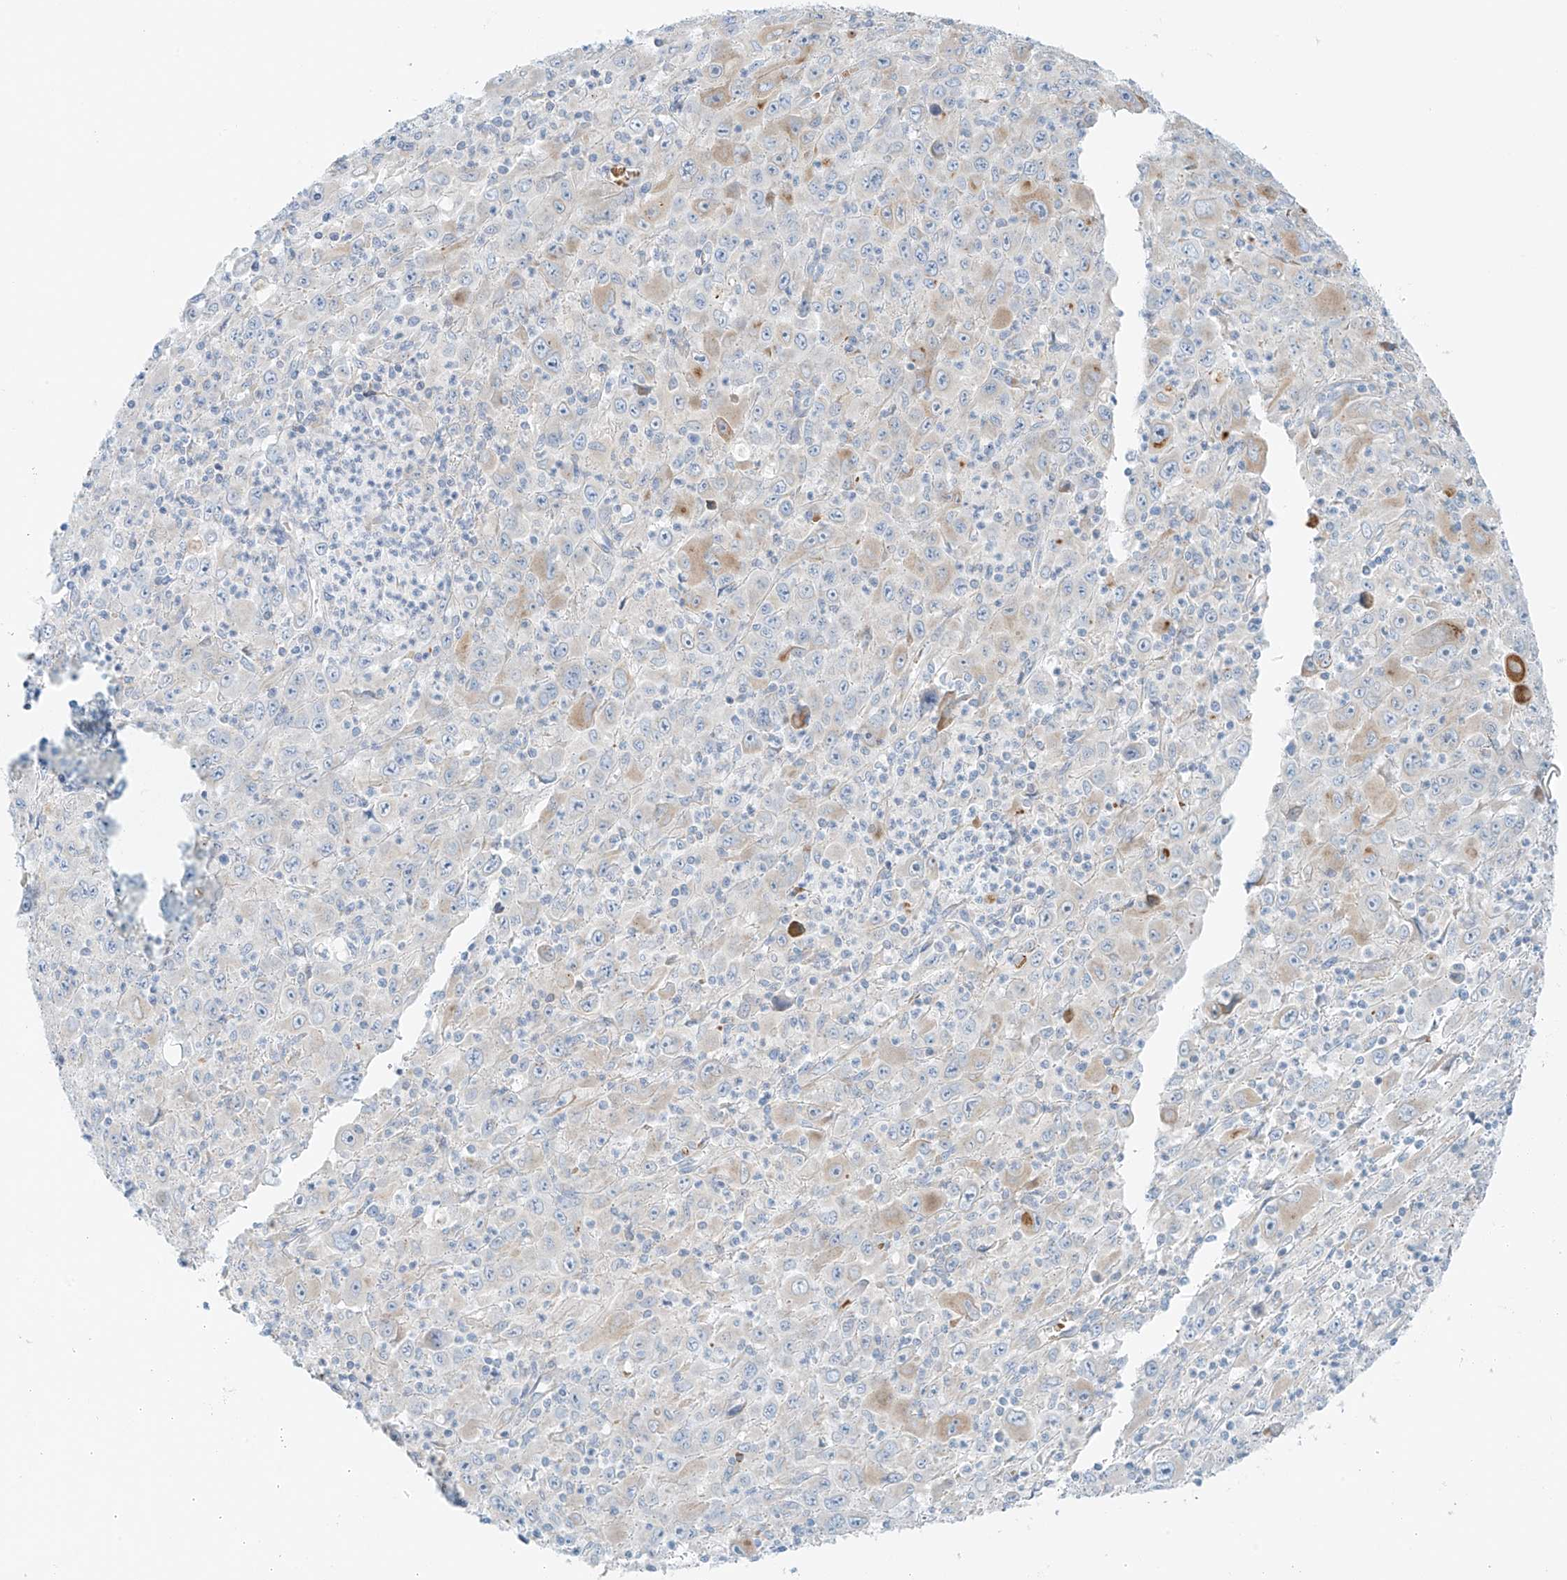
{"staining": {"intensity": "weak", "quantity": "<25%", "location": "cytoplasmic/membranous"}, "tissue": "melanoma", "cell_type": "Tumor cells", "image_type": "cancer", "snomed": [{"axis": "morphology", "description": "Malignant melanoma, Metastatic site"}, {"axis": "topography", "description": "Skin"}], "caption": "Immunohistochemical staining of malignant melanoma (metastatic site) exhibits no significant staining in tumor cells.", "gene": "EIPR1", "patient": {"sex": "female", "age": 56}}